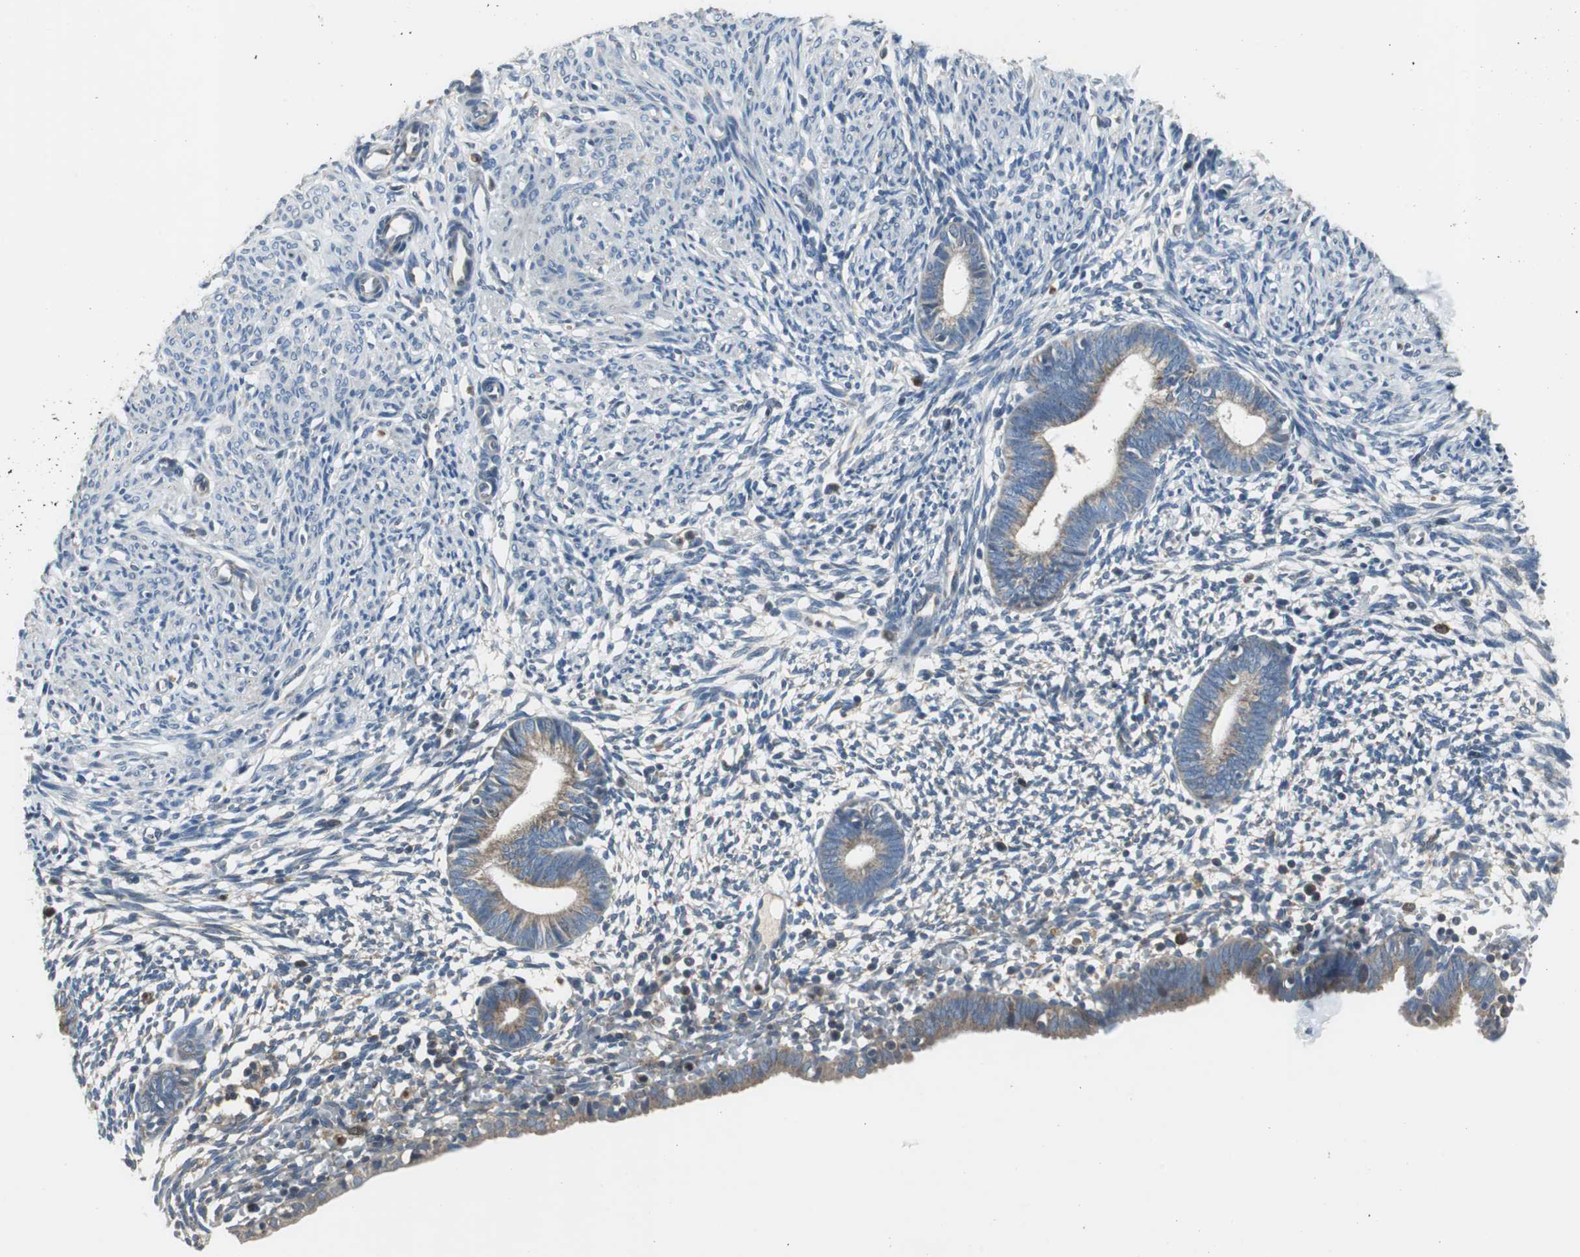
{"staining": {"intensity": "negative", "quantity": "none", "location": "none"}, "tissue": "endometrium", "cell_type": "Cells in endometrial stroma", "image_type": "normal", "snomed": [{"axis": "morphology", "description": "Normal tissue, NOS"}, {"axis": "morphology", "description": "Atrophy, NOS"}, {"axis": "topography", "description": "Uterus"}, {"axis": "topography", "description": "Endometrium"}], "caption": "Histopathology image shows no protein positivity in cells in endometrial stroma of normal endometrium. (DAB immunohistochemistry, high magnification).", "gene": "PI4KB", "patient": {"sex": "female", "age": 68}}